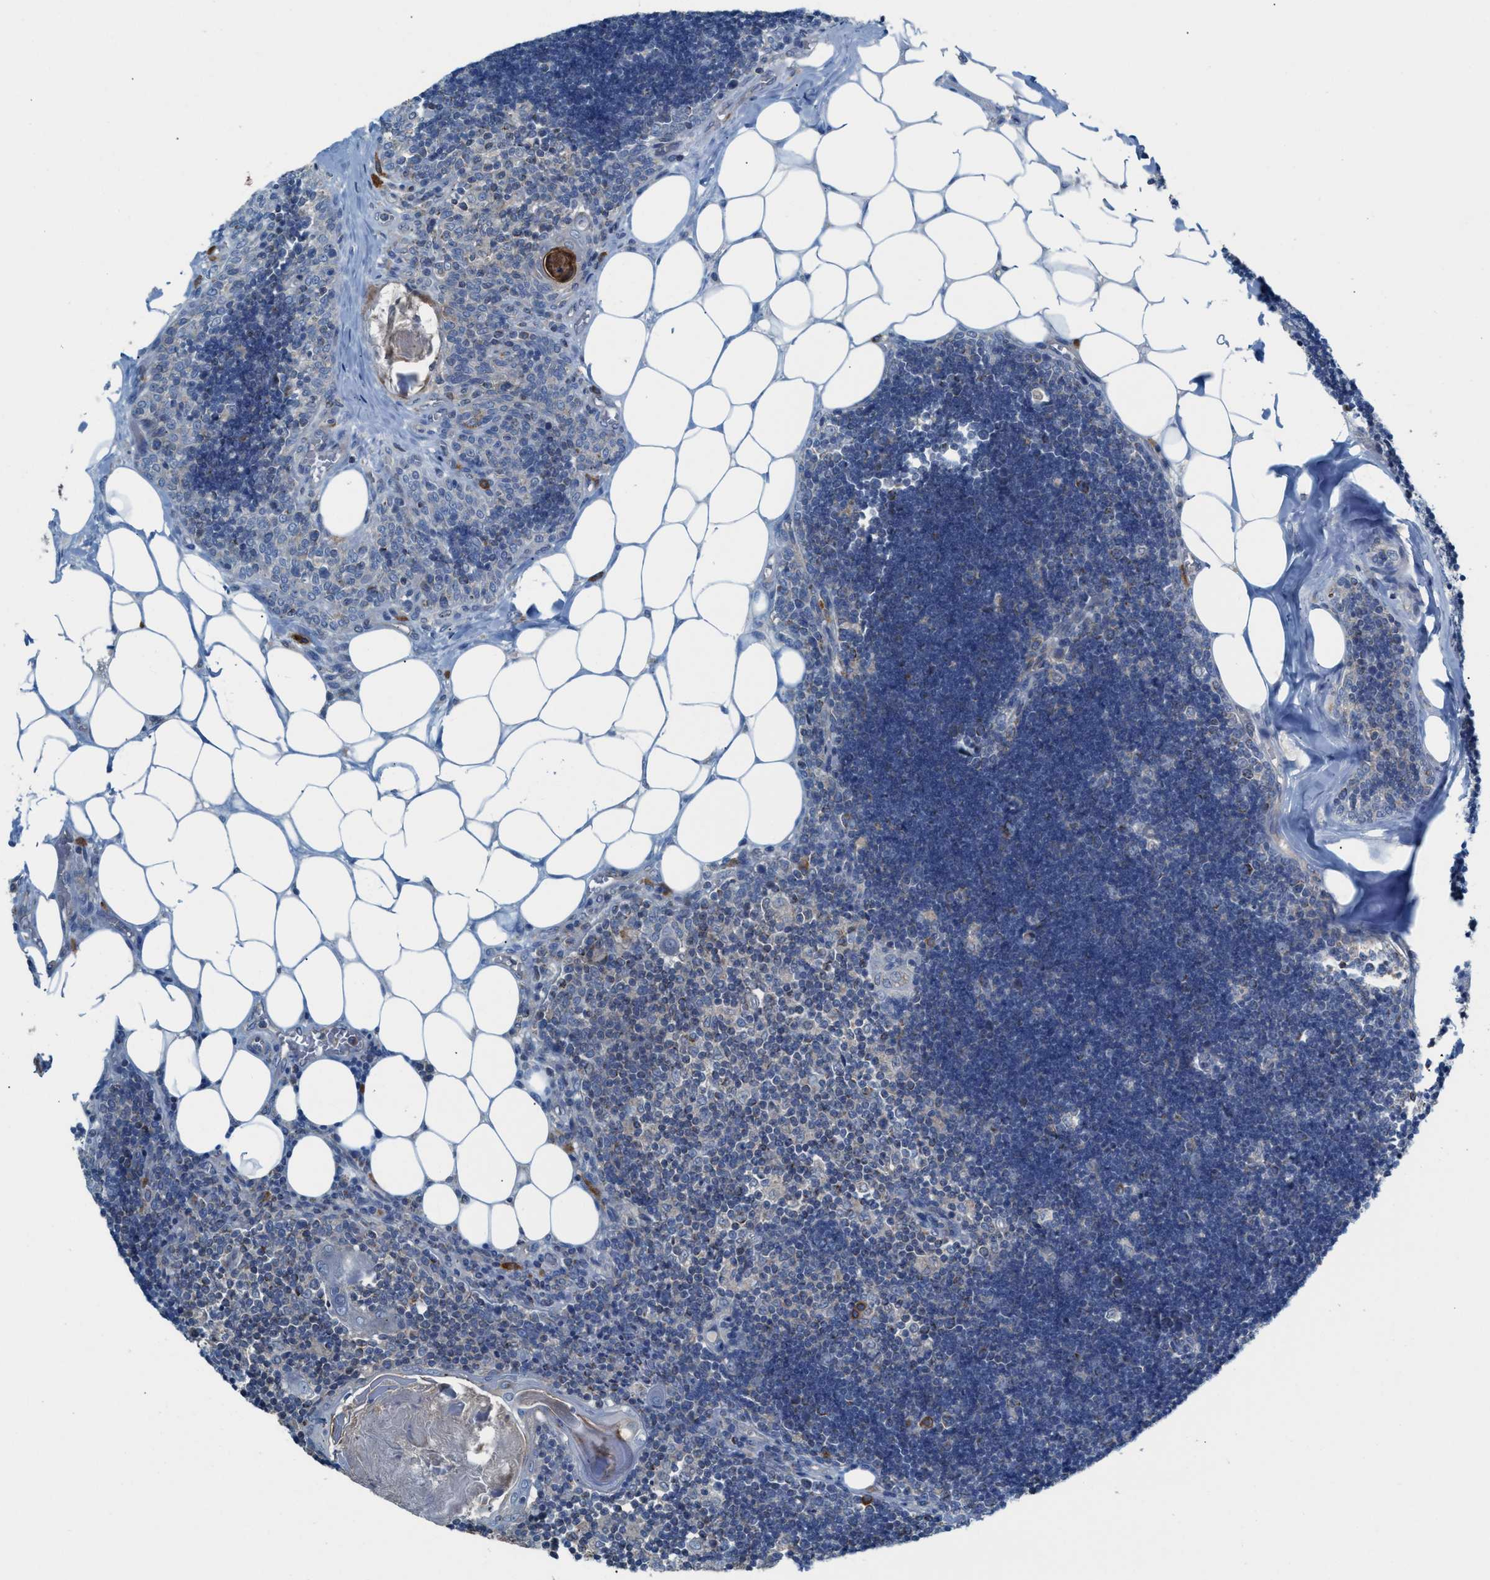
{"staining": {"intensity": "moderate", "quantity": "25%-75%", "location": "cytoplasmic/membranous"}, "tissue": "lymph node", "cell_type": "Germinal center cells", "image_type": "normal", "snomed": [{"axis": "morphology", "description": "Normal tissue, NOS"}, {"axis": "topography", "description": "Lymph node"}], "caption": "Unremarkable lymph node exhibits moderate cytoplasmic/membranous expression in approximately 25%-75% of germinal center cells, visualized by immunohistochemistry. (DAB (3,3'-diaminobenzidine) = brown stain, brightfield microscopy at high magnification).", "gene": "MRM1", "patient": {"sex": "male", "age": 33}}